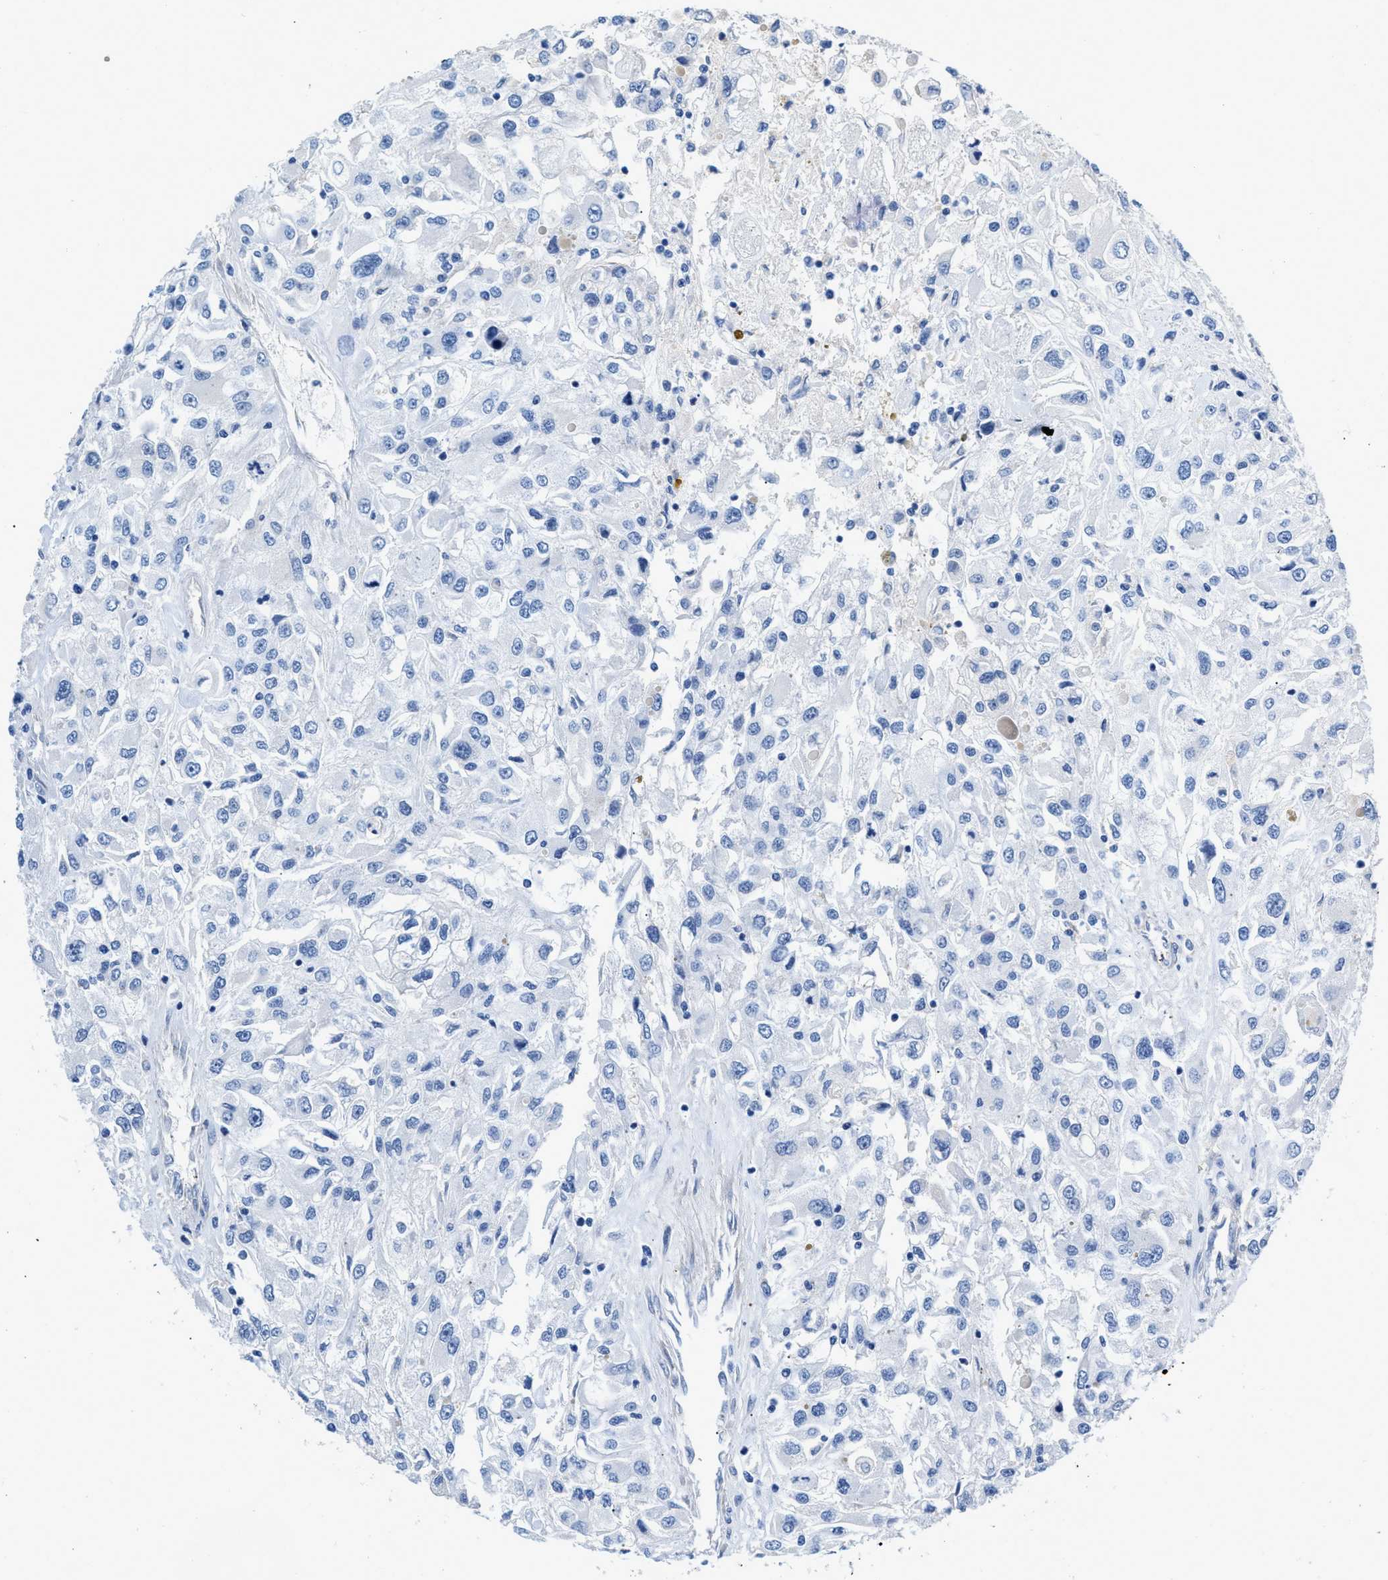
{"staining": {"intensity": "negative", "quantity": "none", "location": "none"}, "tissue": "renal cancer", "cell_type": "Tumor cells", "image_type": "cancer", "snomed": [{"axis": "morphology", "description": "Adenocarcinoma, NOS"}, {"axis": "topography", "description": "Kidney"}], "caption": "Tumor cells are negative for brown protein staining in adenocarcinoma (renal). The staining is performed using DAB (3,3'-diaminobenzidine) brown chromogen with nuclei counter-stained in using hematoxylin.", "gene": "SLFN13", "patient": {"sex": "female", "age": 52}}